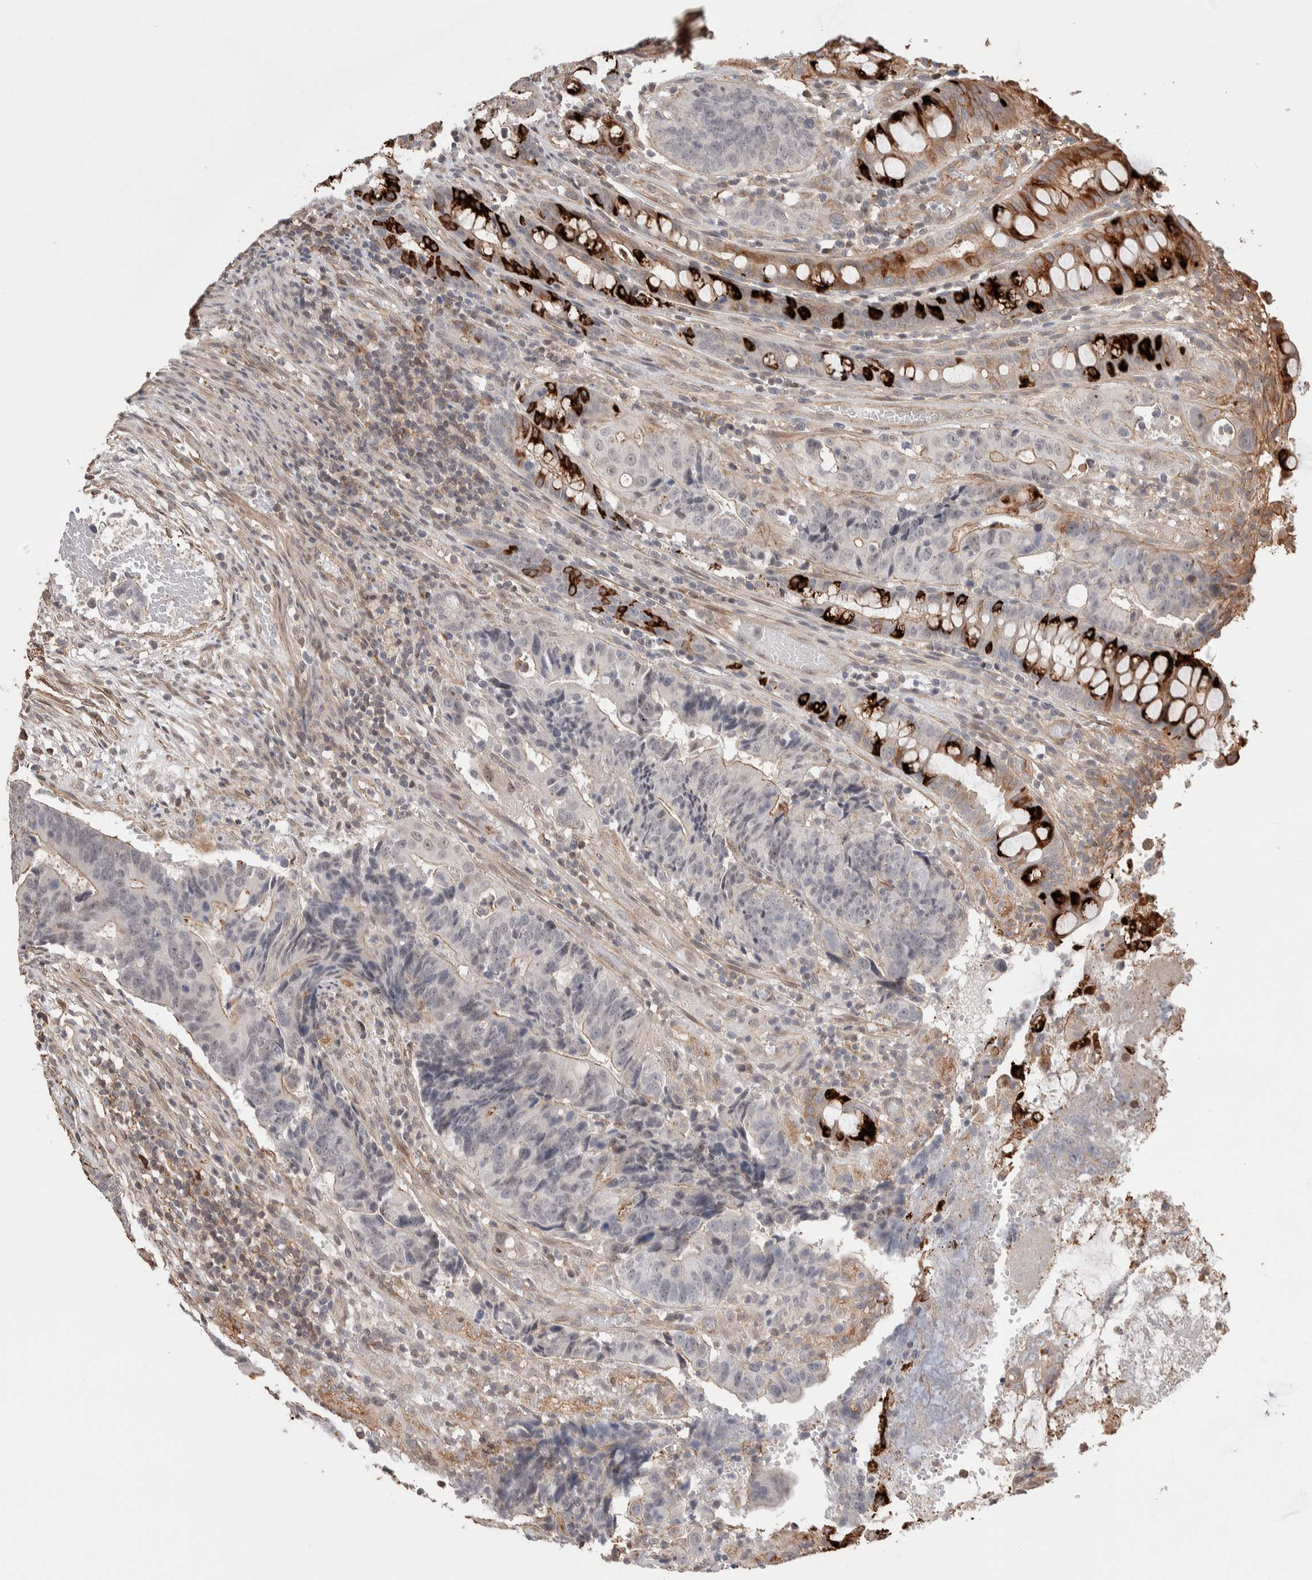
{"staining": {"intensity": "negative", "quantity": "none", "location": "none"}, "tissue": "colorectal cancer", "cell_type": "Tumor cells", "image_type": "cancer", "snomed": [{"axis": "morphology", "description": "Adenocarcinoma, NOS"}, {"axis": "topography", "description": "Colon"}], "caption": "This histopathology image is of colorectal adenocarcinoma stained with immunohistochemistry to label a protein in brown with the nuclei are counter-stained blue. There is no staining in tumor cells.", "gene": "ZNF704", "patient": {"sex": "female", "age": 57}}